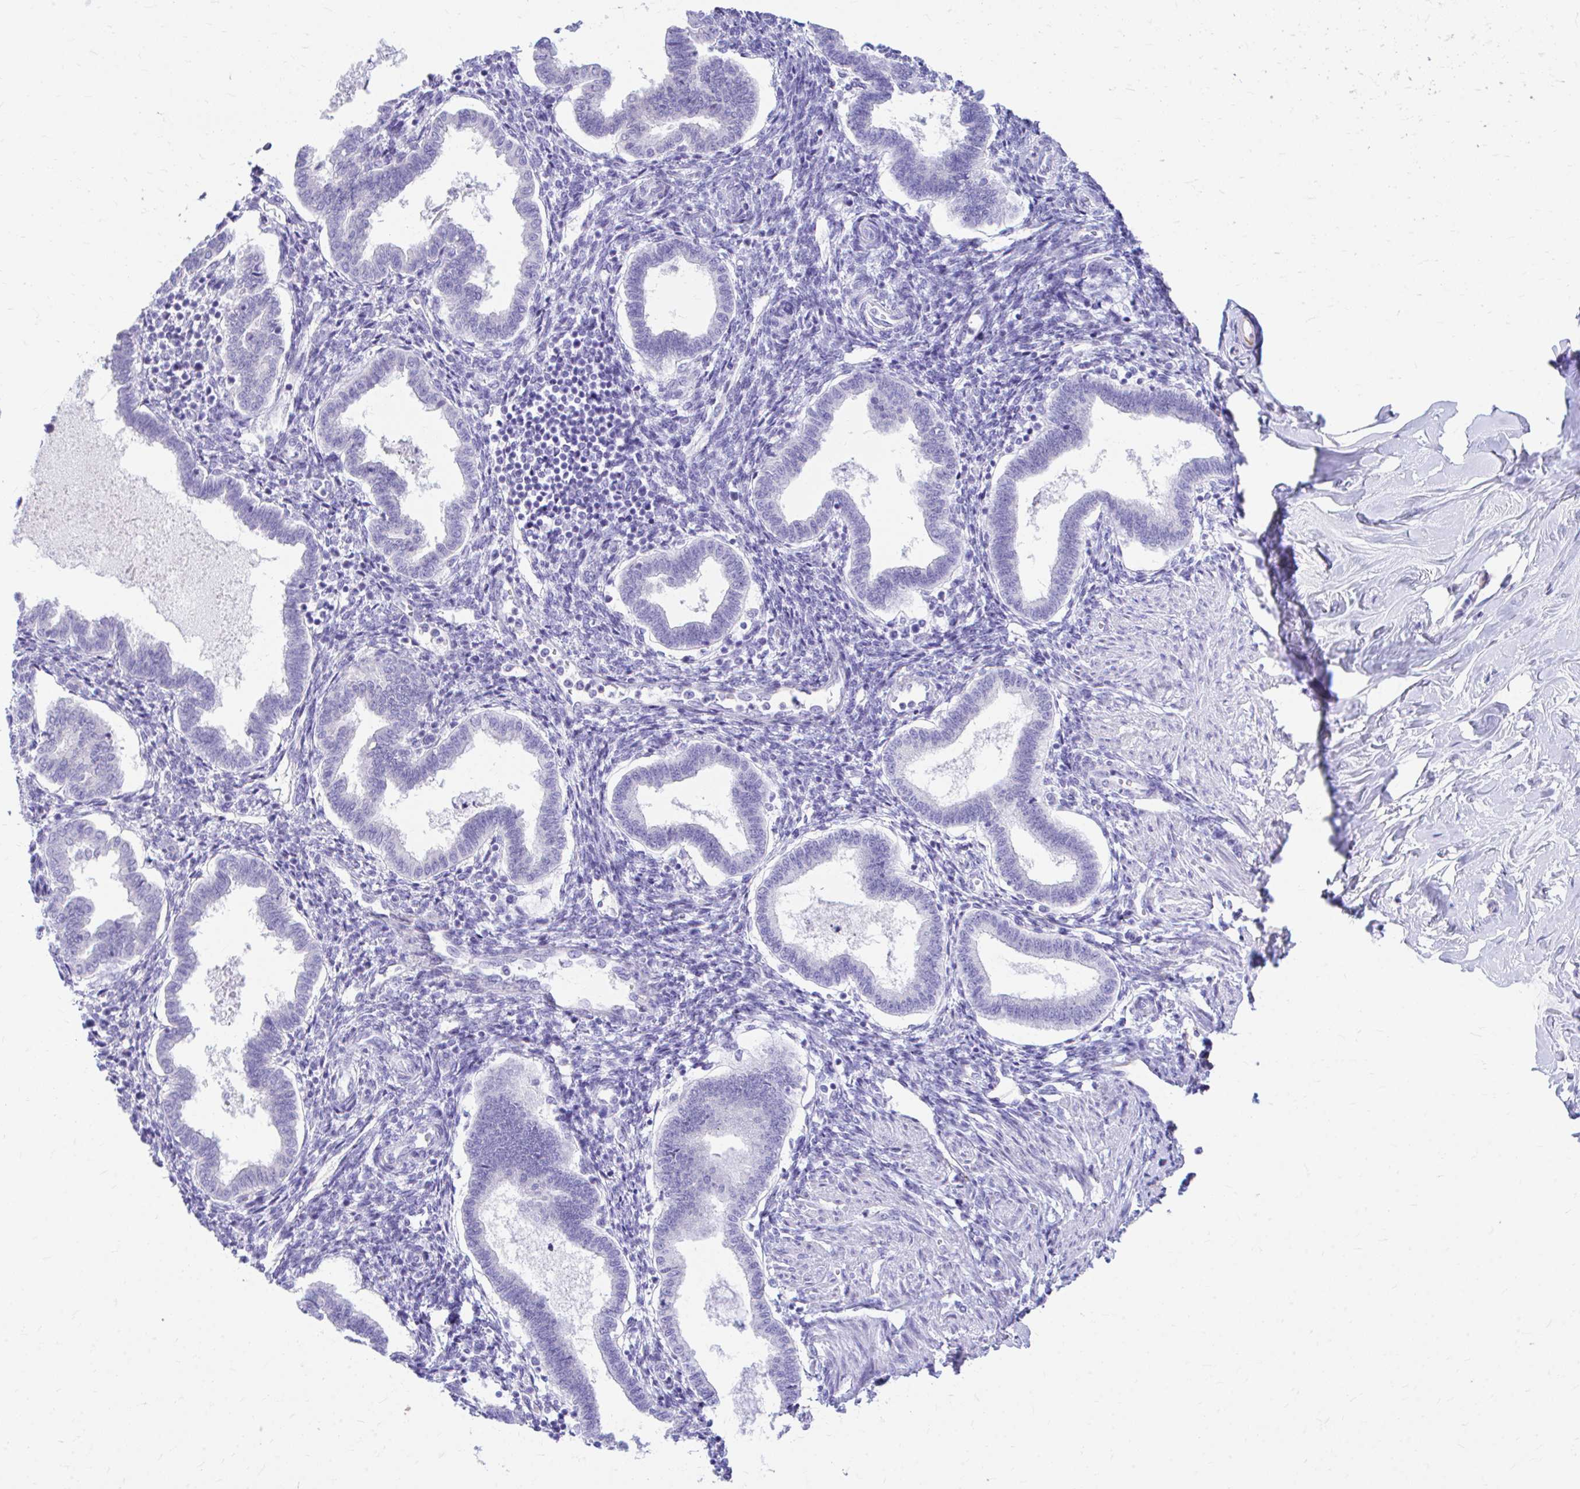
{"staining": {"intensity": "negative", "quantity": "none", "location": "none"}, "tissue": "endometrium", "cell_type": "Cells in endometrial stroma", "image_type": "normal", "snomed": [{"axis": "morphology", "description": "Normal tissue, NOS"}, {"axis": "topography", "description": "Endometrium"}], "caption": "Histopathology image shows no protein staining in cells in endometrial stroma of unremarkable endometrium.", "gene": "ENSG00000285953", "patient": {"sex": "female", "age": 24}}